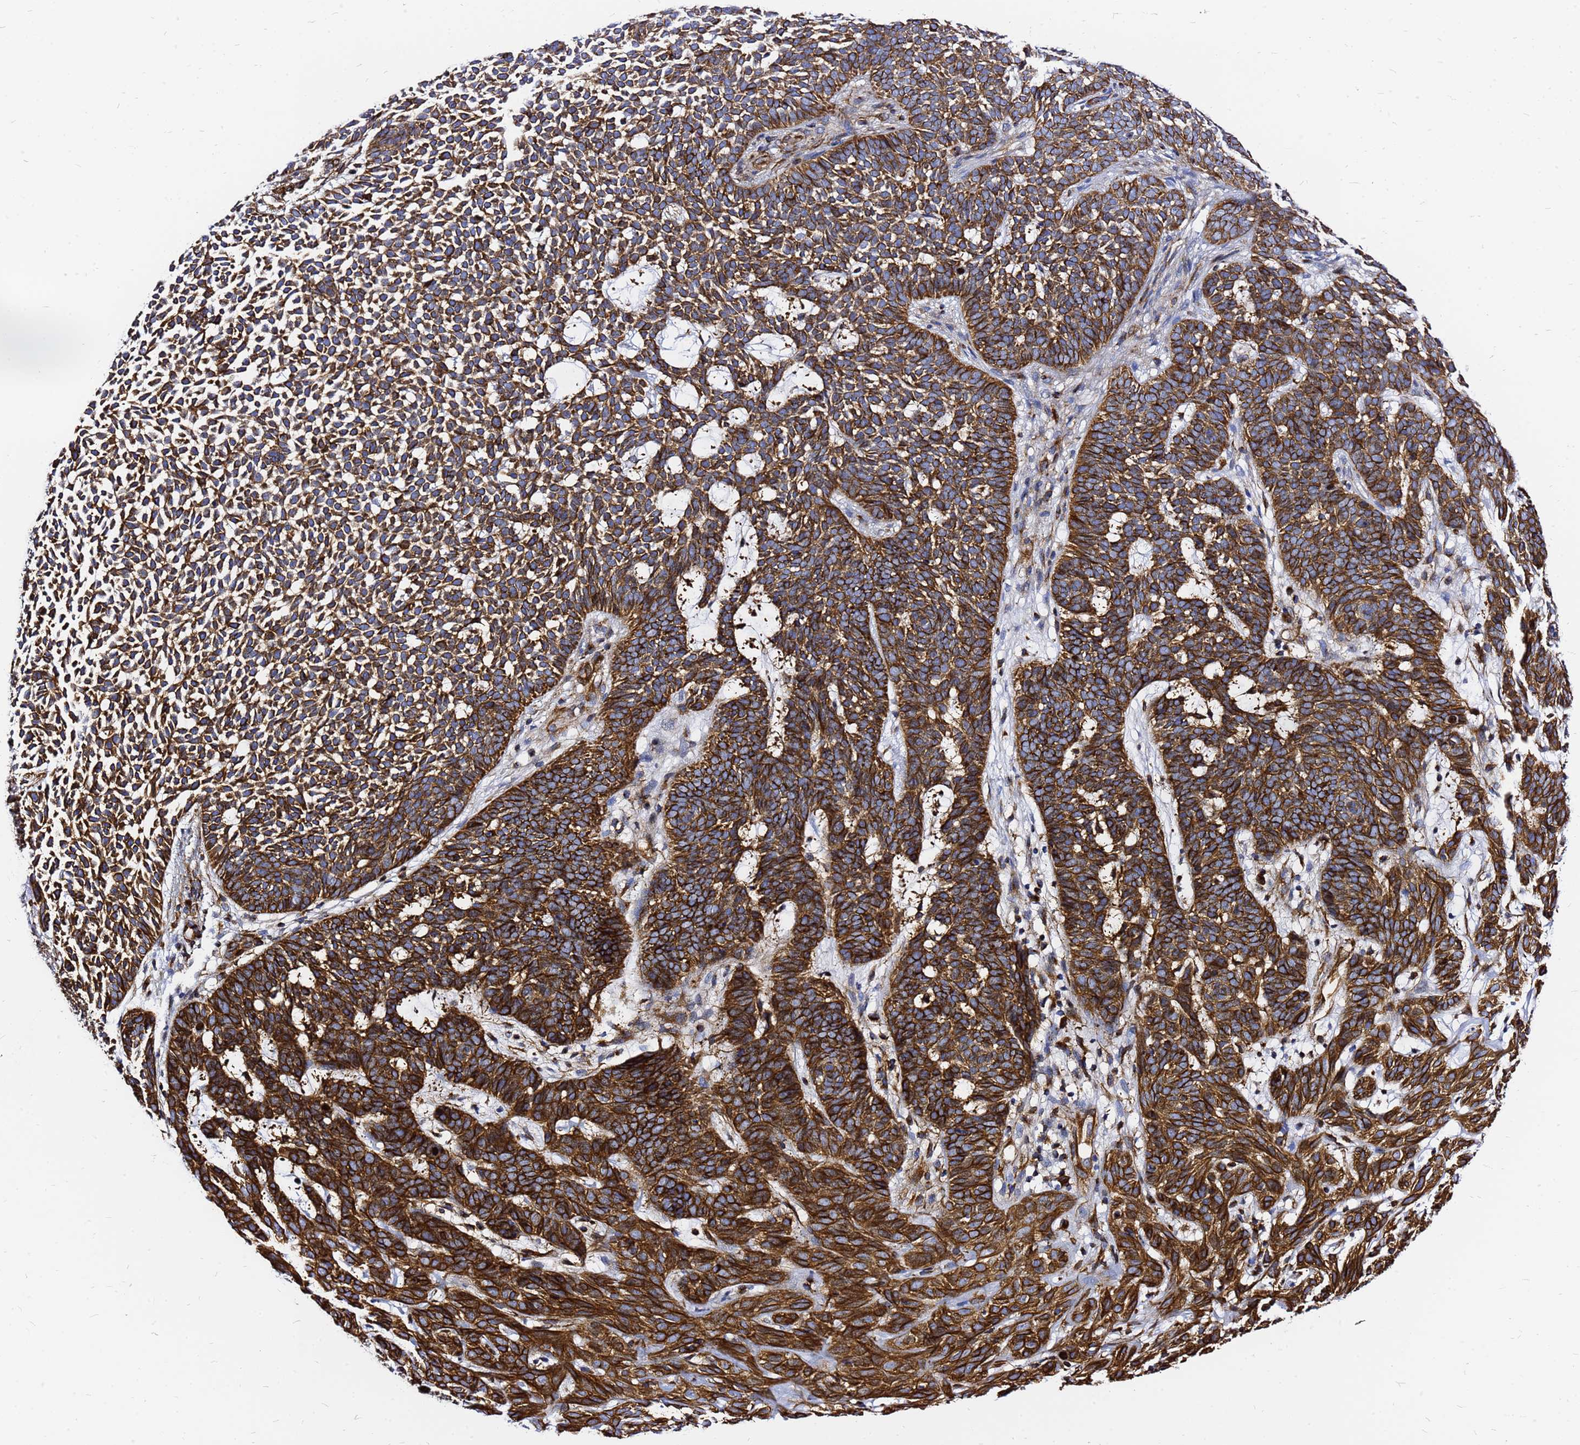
{"staining": {"intensity": "strong", "quantity": ">75%", "location": "cytoplasmic/membranous"}, "tissue": "skin cancer", "cell_type": "Tumor cells", "image_type": "cancer", "snomed": [{"axis": "morphology", "description": "Basal cell carcinoma"}, {"axis": "topography", "description": "Skin"}], "caption": "Immunohistochemistry (DAB) staining of human basal cell carcinoma (skin) shows strong cytoplasmic/membranous protein staining in about >75% of tumor cells.", "gene": "TUBA8", "patient": {"sex": "female", "age": 78}}